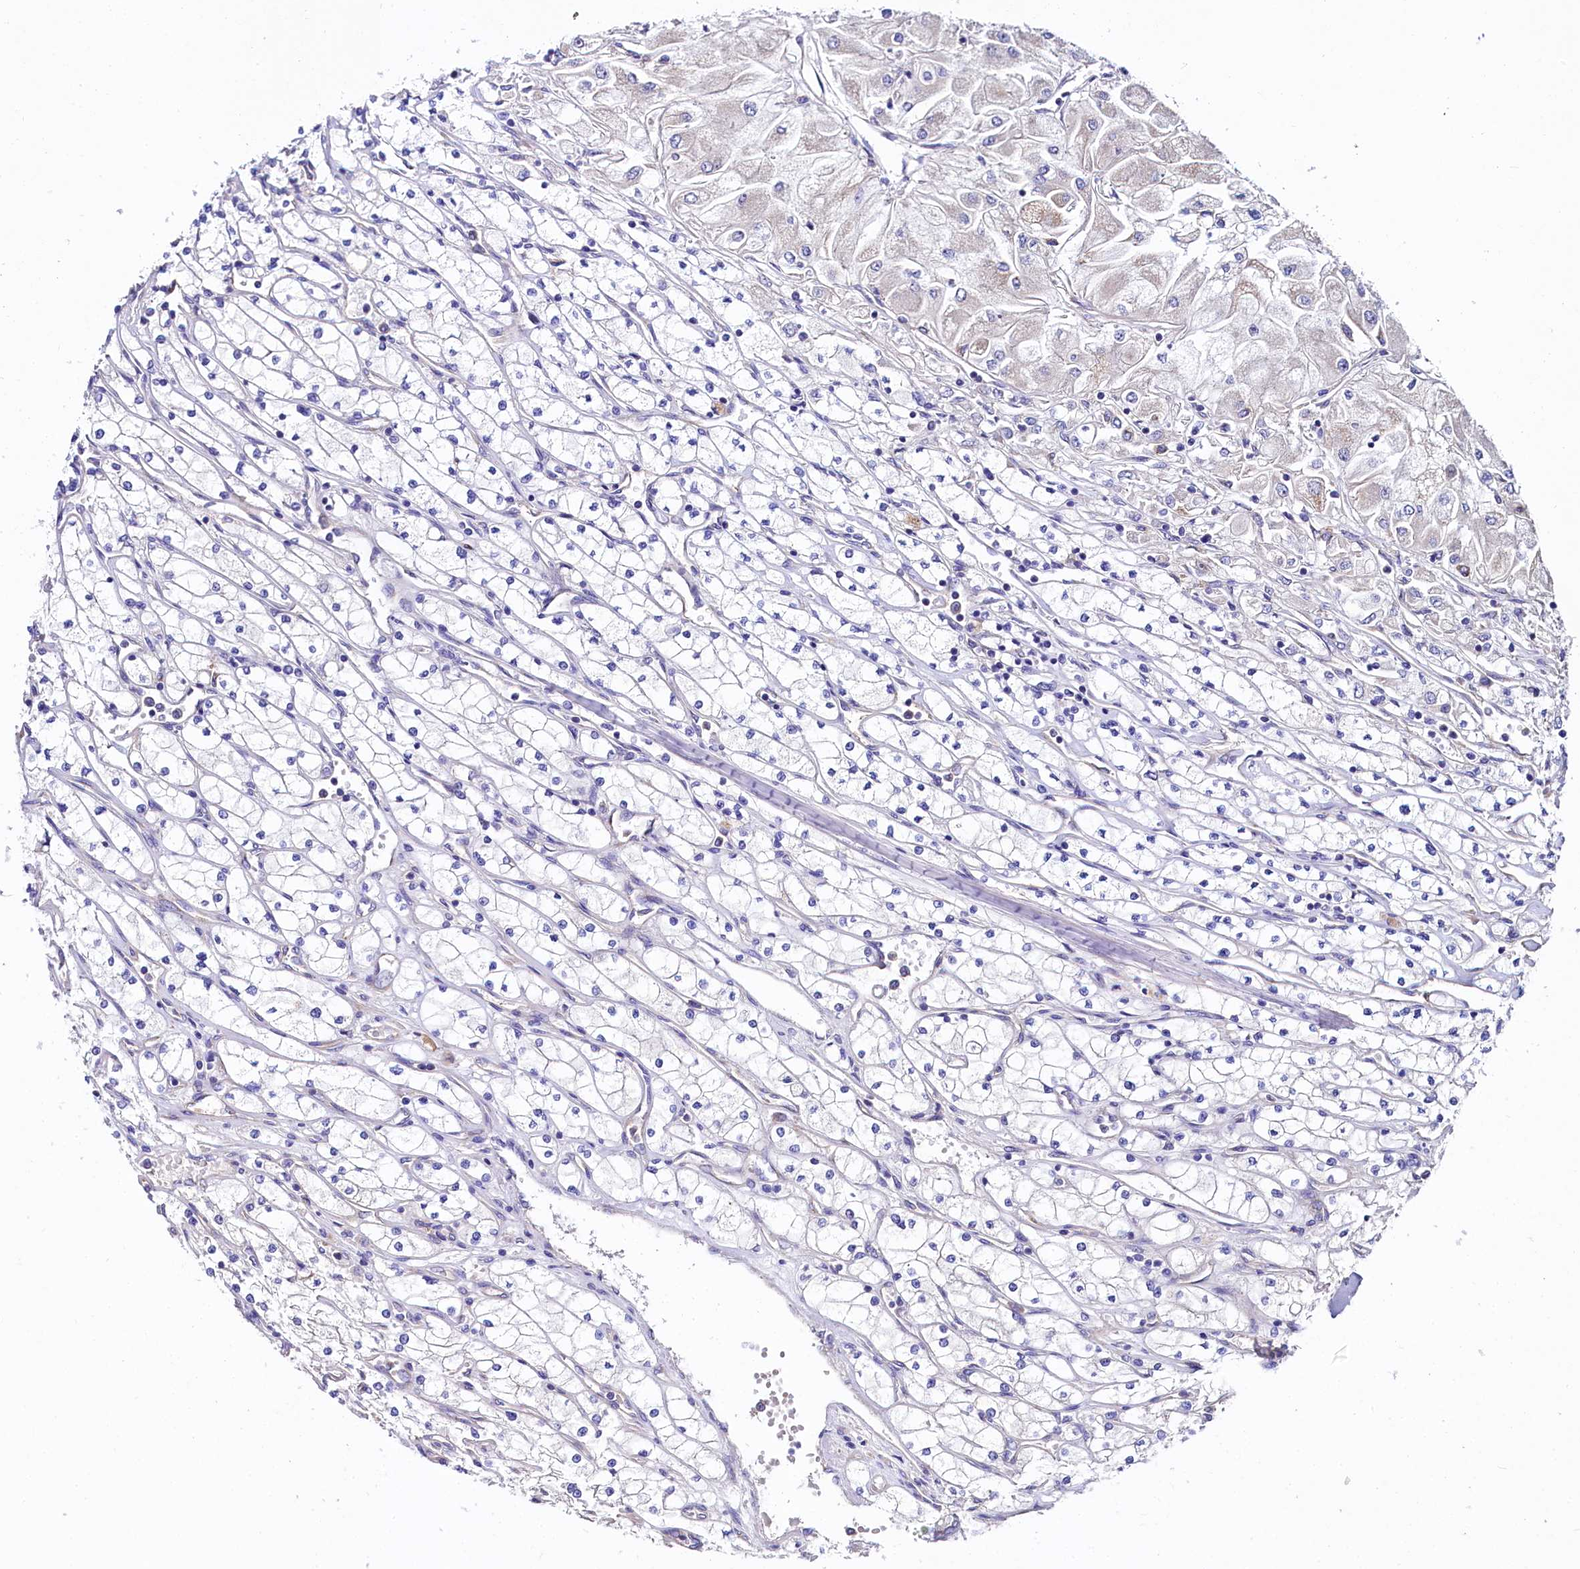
{"staining": {"intensity": "negative", "quantity": "none", "location": "none"}, "tissue": "renal cancer", "cell_type": "Tumor cells", "image_type": "cancer", "snomed": [{"axis": "morphology", "description": "Adenocarcinoma, NOS"}, {"axis": "topography", "description": "Kidney"}], "caption": "Immunohistochemistry (IHC) histopathology image of human renal cancer (adenocarcinoma) stained for a protein (brown), which displays no expression in tumor cells.", "gene": "QARS1", "patient": {"sex": "male", "age": 80}}